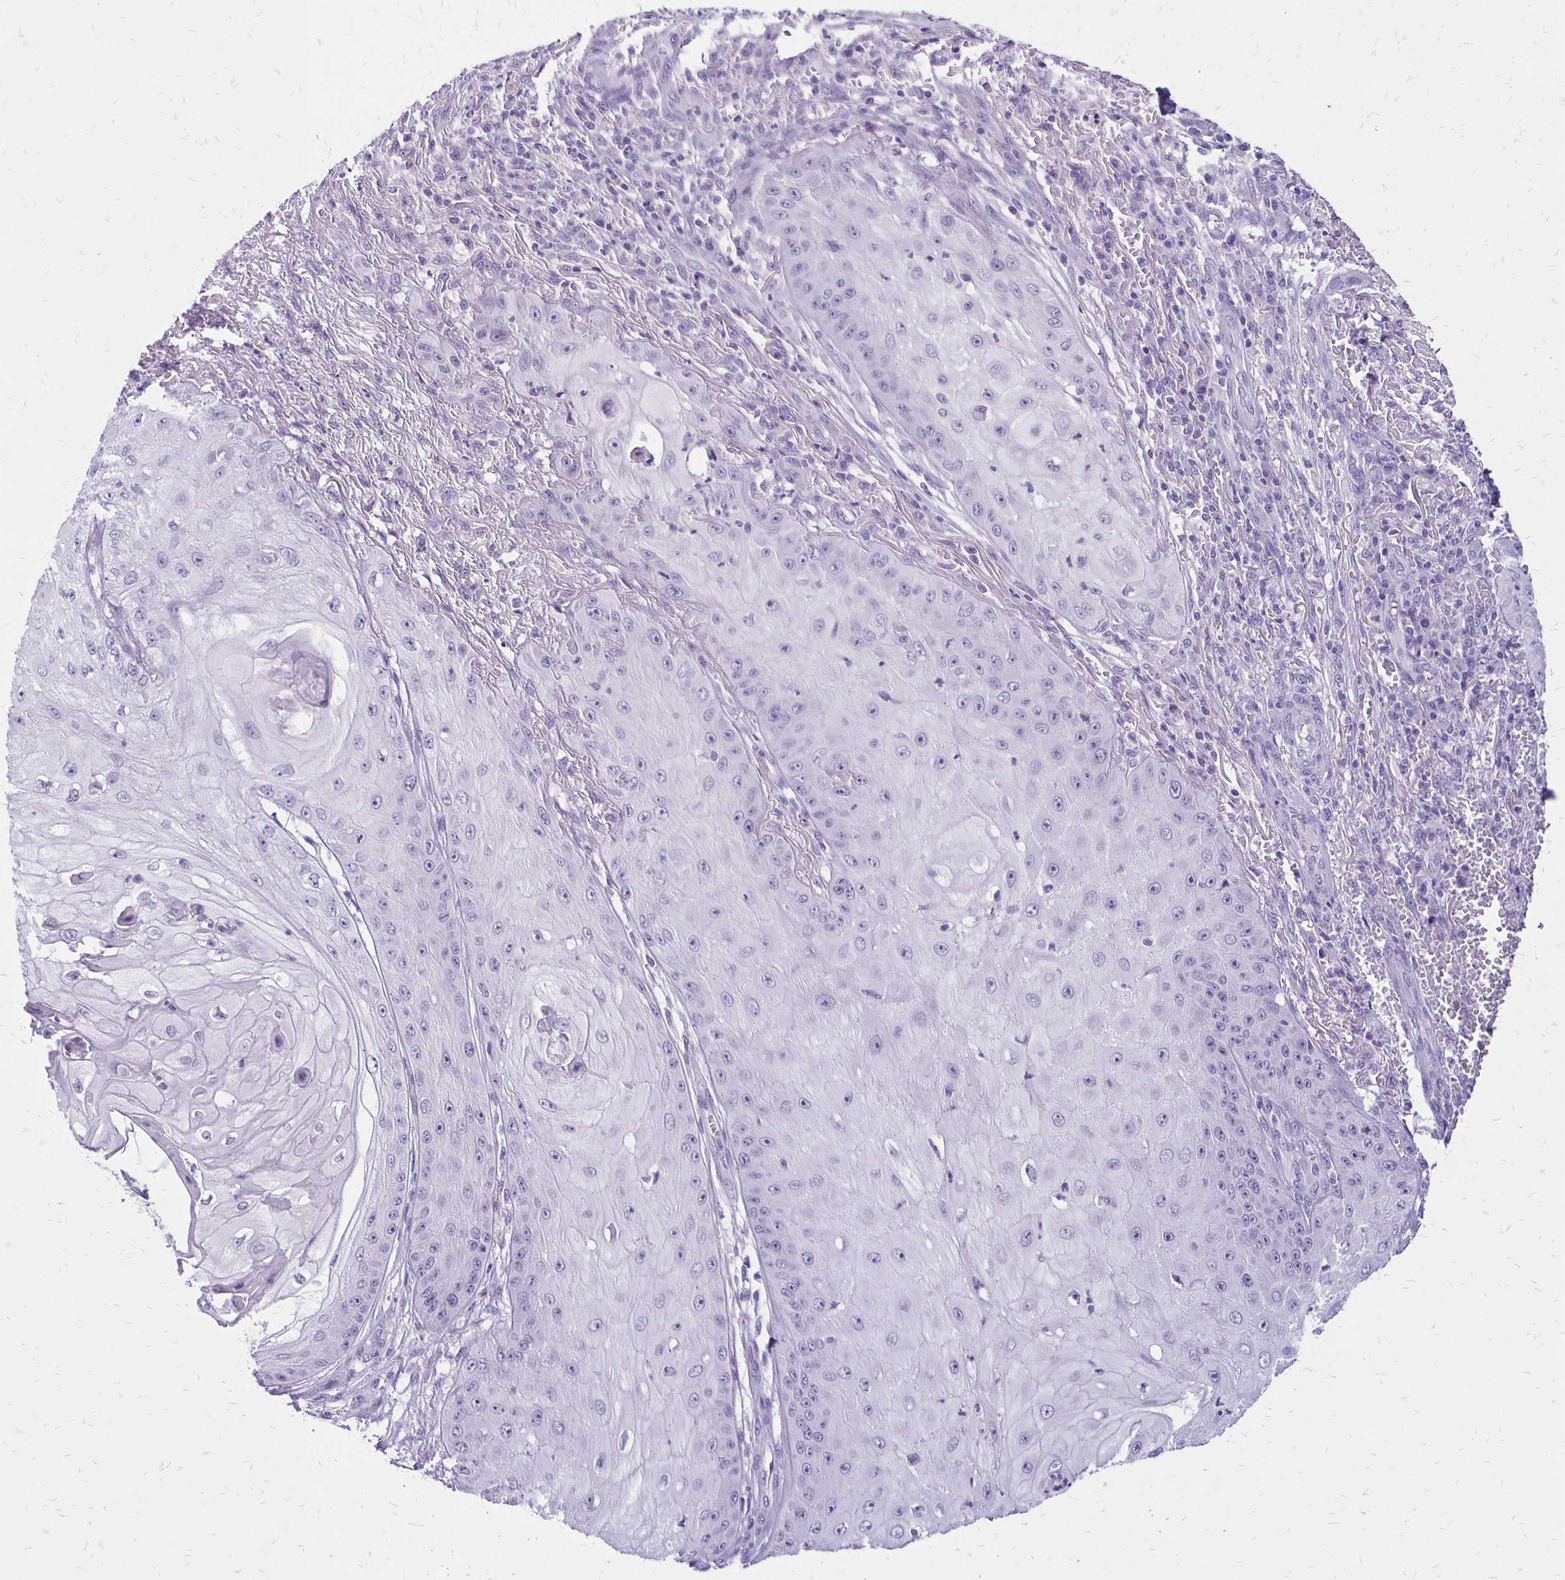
{"staining": {"intensity": "negative", "quantity": "none", "location": "none"}, "tissue": "skin cancer", "cell_type": "Tumor cells", "image_type": "cancer", "snomed": [{"axis": "morphology", "description": "Squamous cell carcinoma, NOS"}, {"axis": "topography", "description": "Skin"}], "caption": "The IHC micrograph has no significant positivity in tumor cells of skin cancer tissue.", "gene": "ANKRD45", "patient": {"sex": "male", "age": 70}}